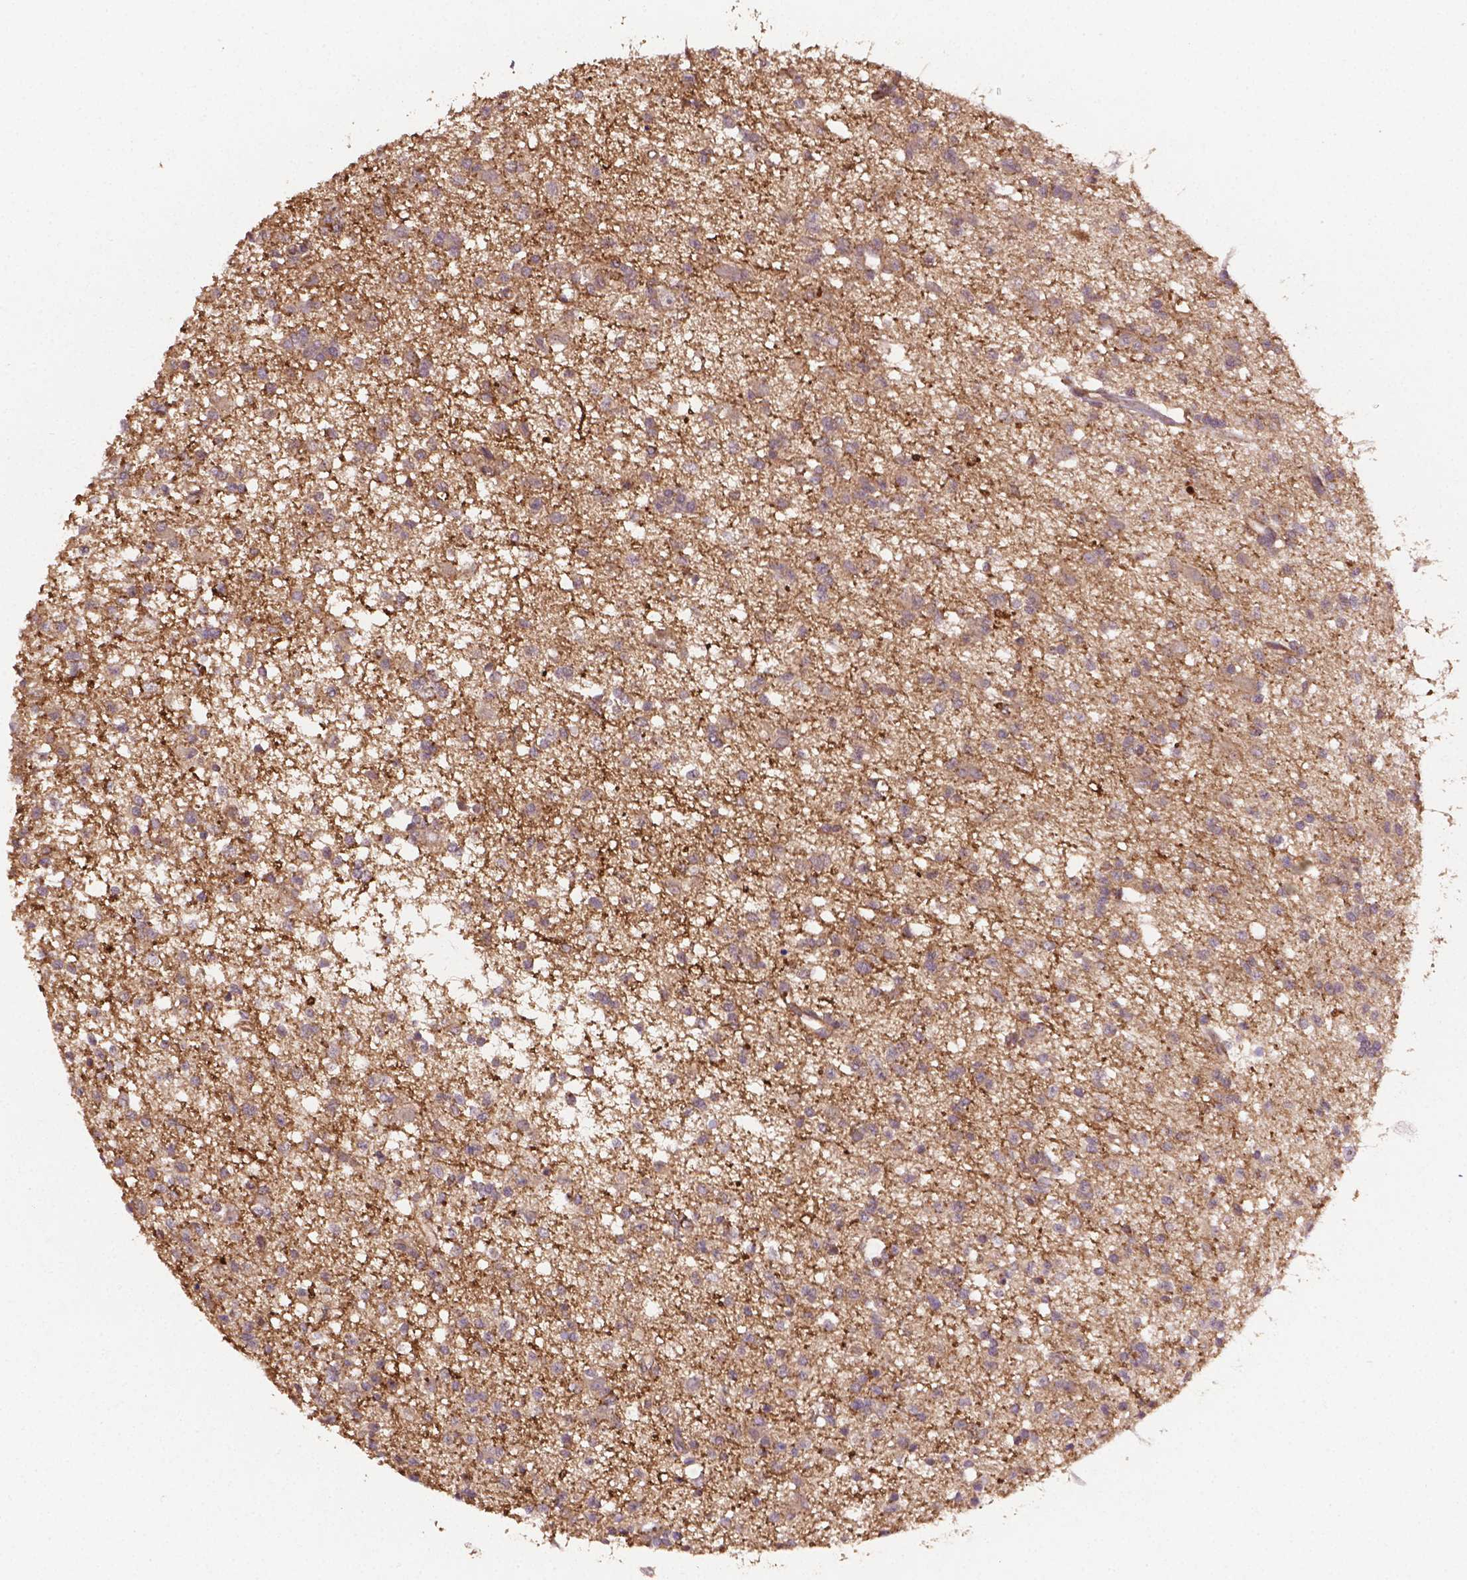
{"staining": {"intensity": "negative", "quantity": "none", "location": "none"}, "tissue": "glioma", "cell_type": "Tumor cells", "image_type": "cancer", "snomed": [{"axis": "morphology", "description": "Glioma, malignant, Low grade"}, {"axis": "topography", "description": "Brain"}], "caption": "This image is of malignant glioma (low-grade) stained with IHC to label a protein in brown with the nuclei are counter-stained blue. There is no positivity in tumor cells. (Immunohistochemistry (ihc), brightfield microscopy, high magnification).", "gene": "ZMYND19", "patient": {"sex": "male", "age": 64}}